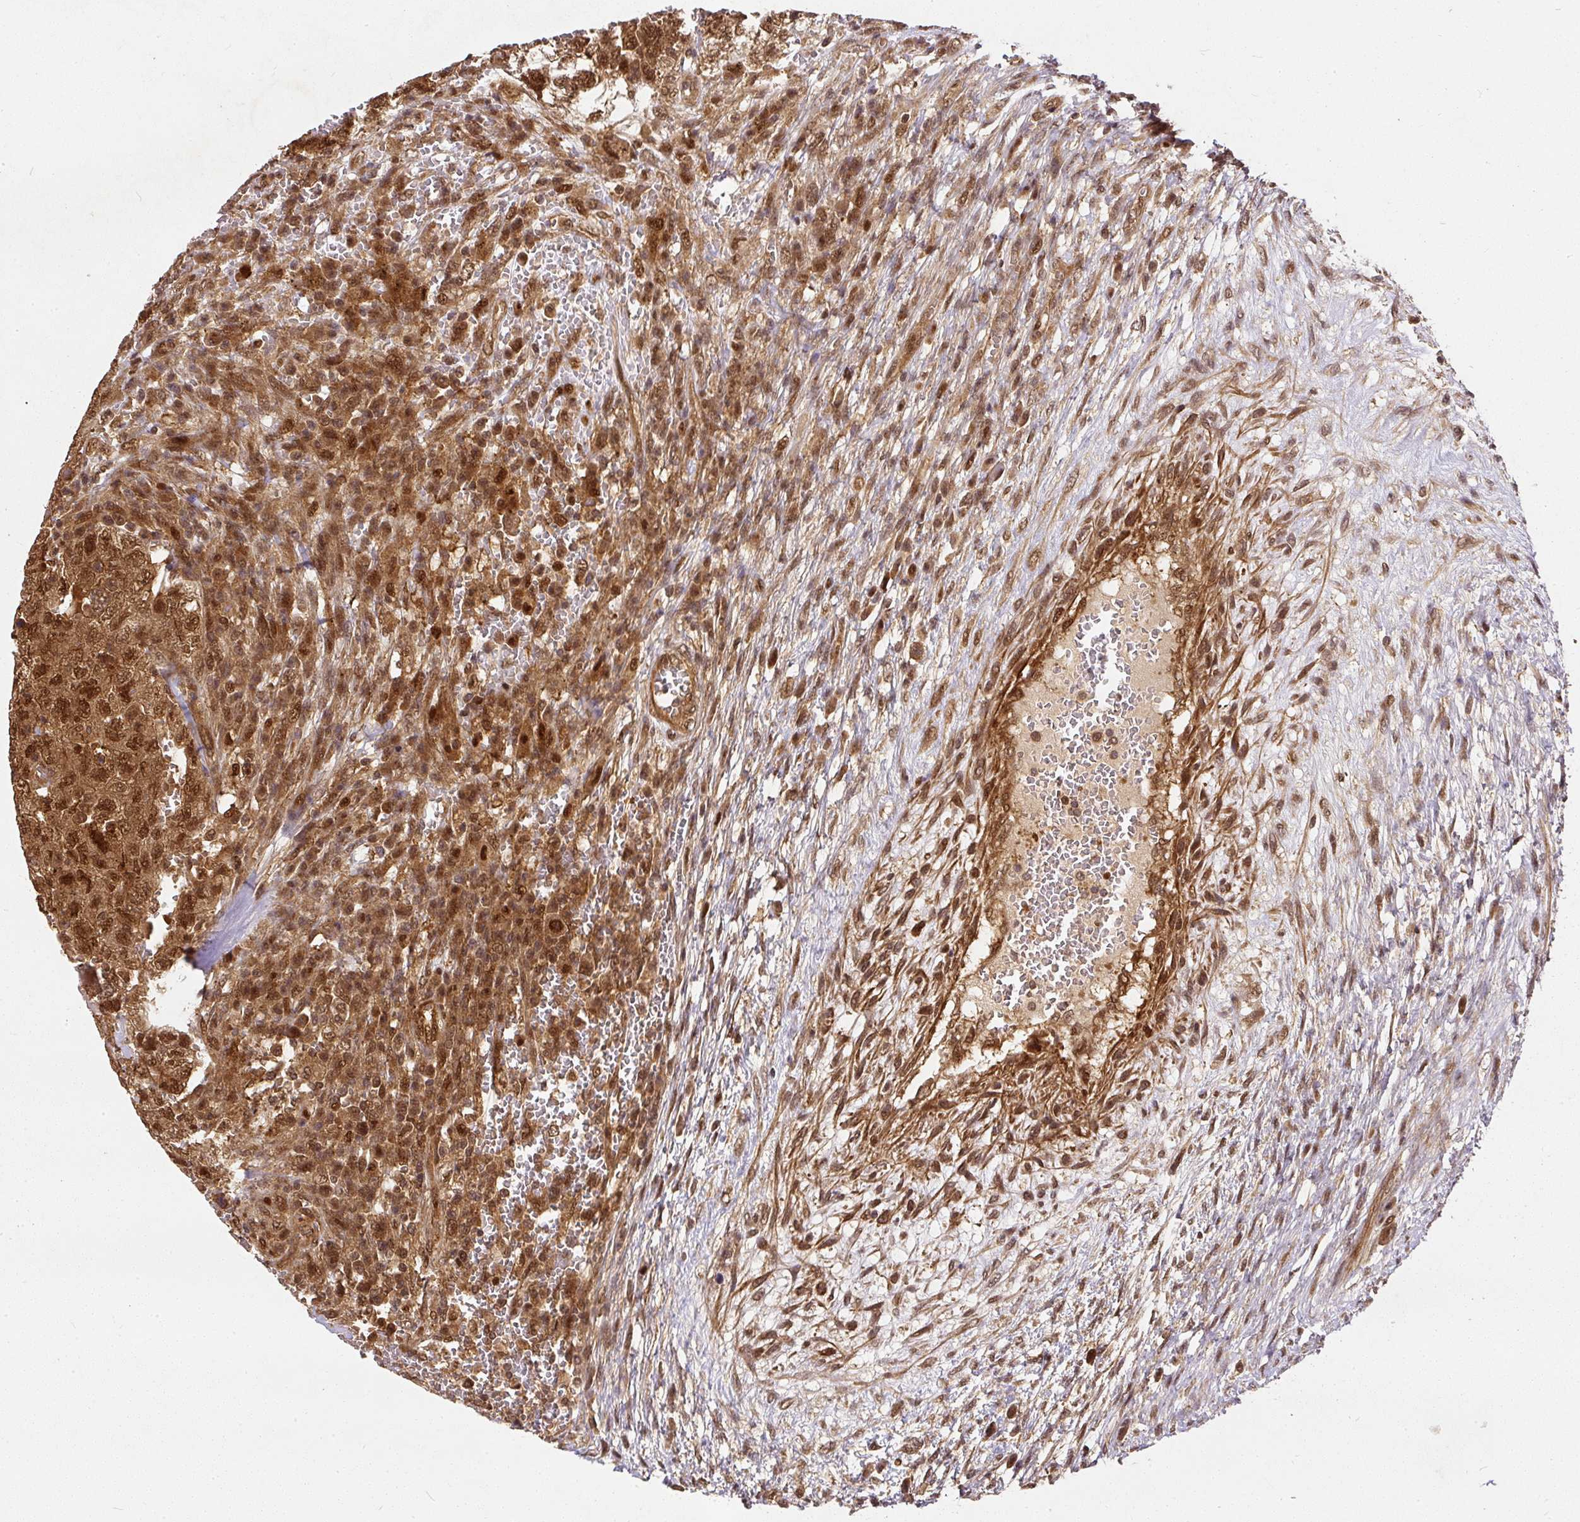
{"staining": {"intensity": "strong", "quantity": ">75%", "location": "cytoplasmic/membranous,nuclear"}, "tissue": "testis cancer", "cell_type": "Tumor cells", "image_type": "cancer", "snomed": [{"axis": "morphology", "description": "Carcinoma, Embryonal, NOS"}, {"axis": "topography", "description": "Testis"}], "caption": "Protein staining of testis cancer (embryonal carcinoma) tissue exhibits strong cytoplasmic/membranous and nuclear staining in approximately >75% of tumor cells.", "gene": "PSMD1", "patient": {"sex": "male", "age": 26}}